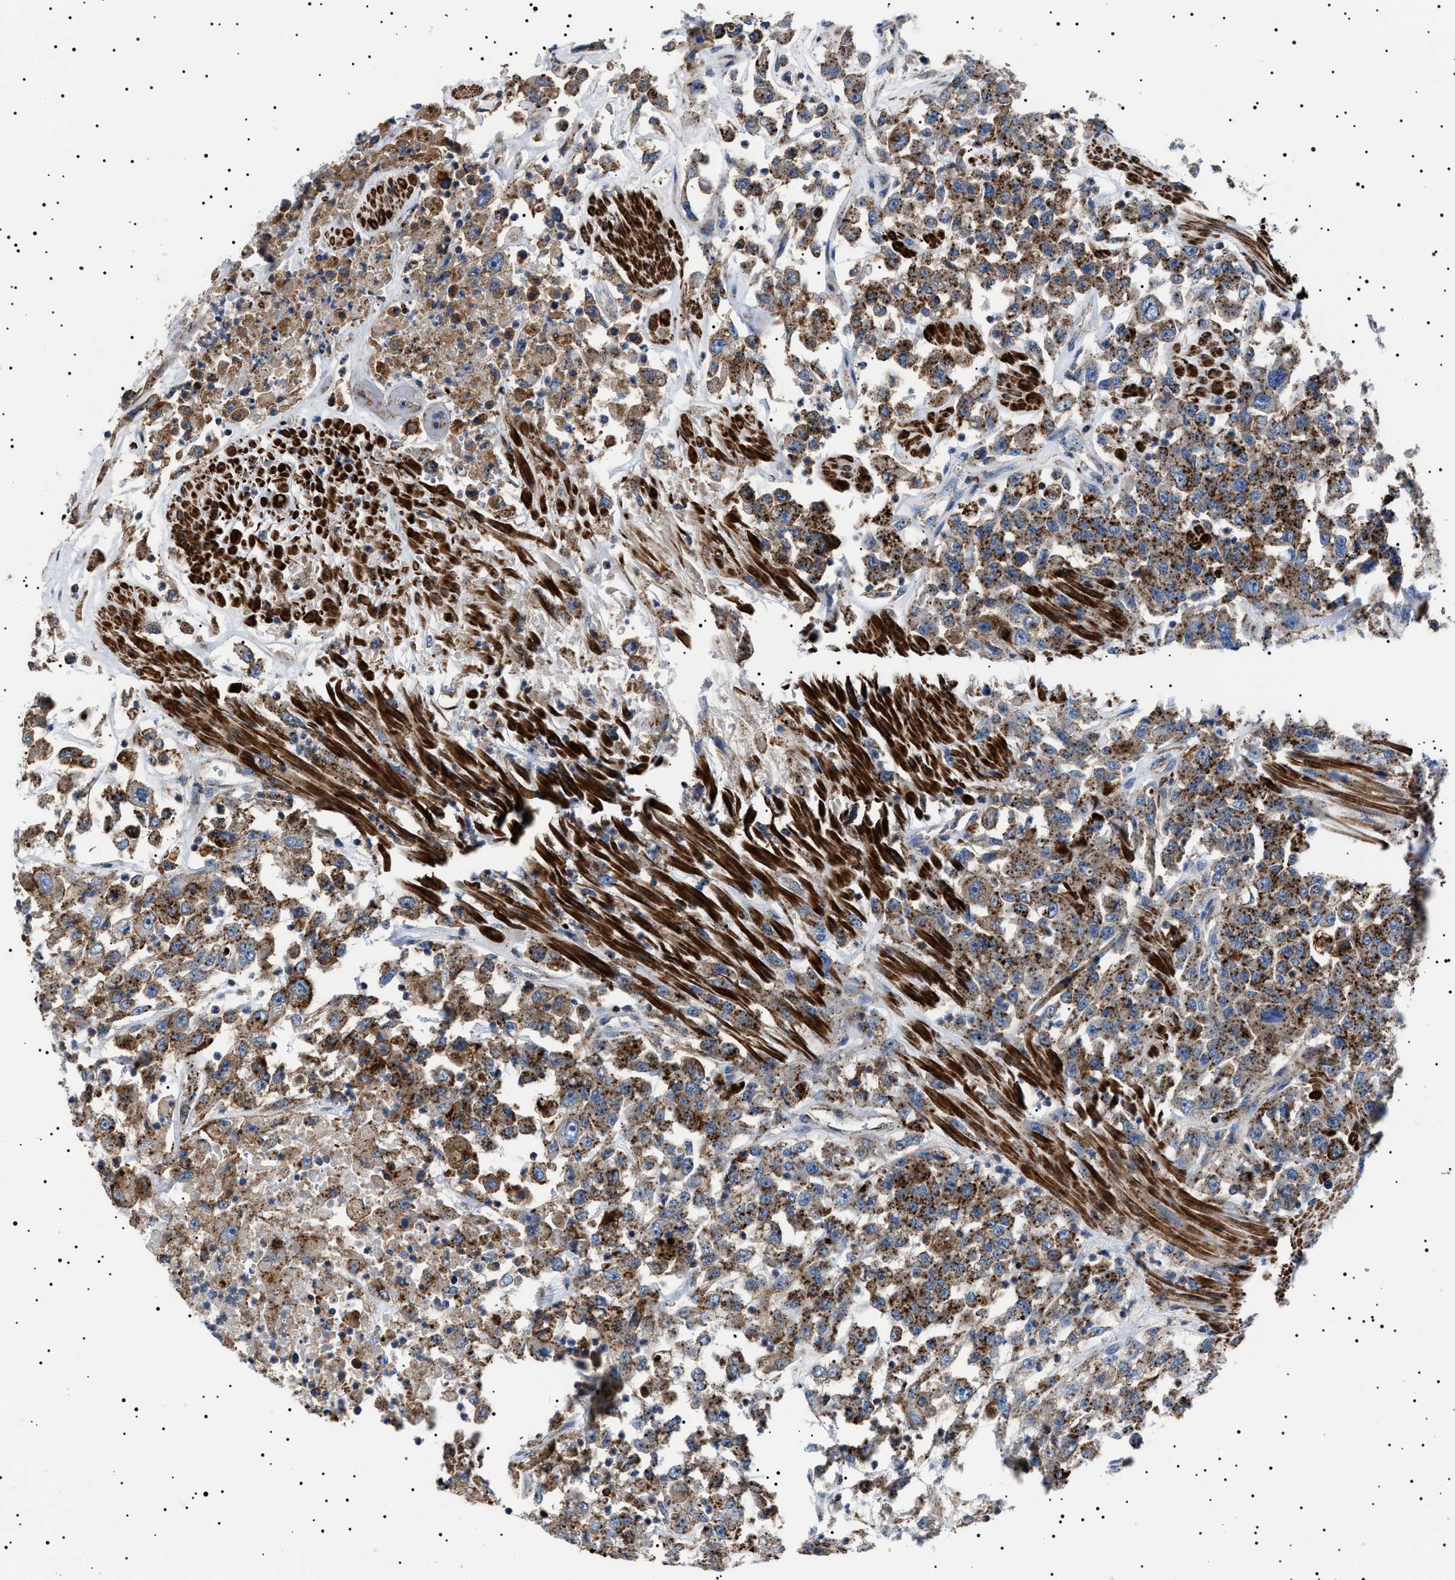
{"staining": {"intensity": "strong", "quantity": ">75%", "location": "cytoplasmic/membranous"}, "tissue": "urothelial cancer", "cell_type": "Tumor cells", "image_type": "cancer", "snomed": [{"axis": "morphology", "description": "Urothelial carcinoma, High grade"}, {"axis": "topography", "description": "Urinary bladder"}], "caption": "IHC (DAB (3,3'-diaminobenzidine)) staining of urothelial carcinoma (high-grade) demonstrates strong cytoplasmic/membranous protein staining in about >75% of tumor cells.", "gene": "NEU1", "patient": {"sex": "male", "age": 46}}